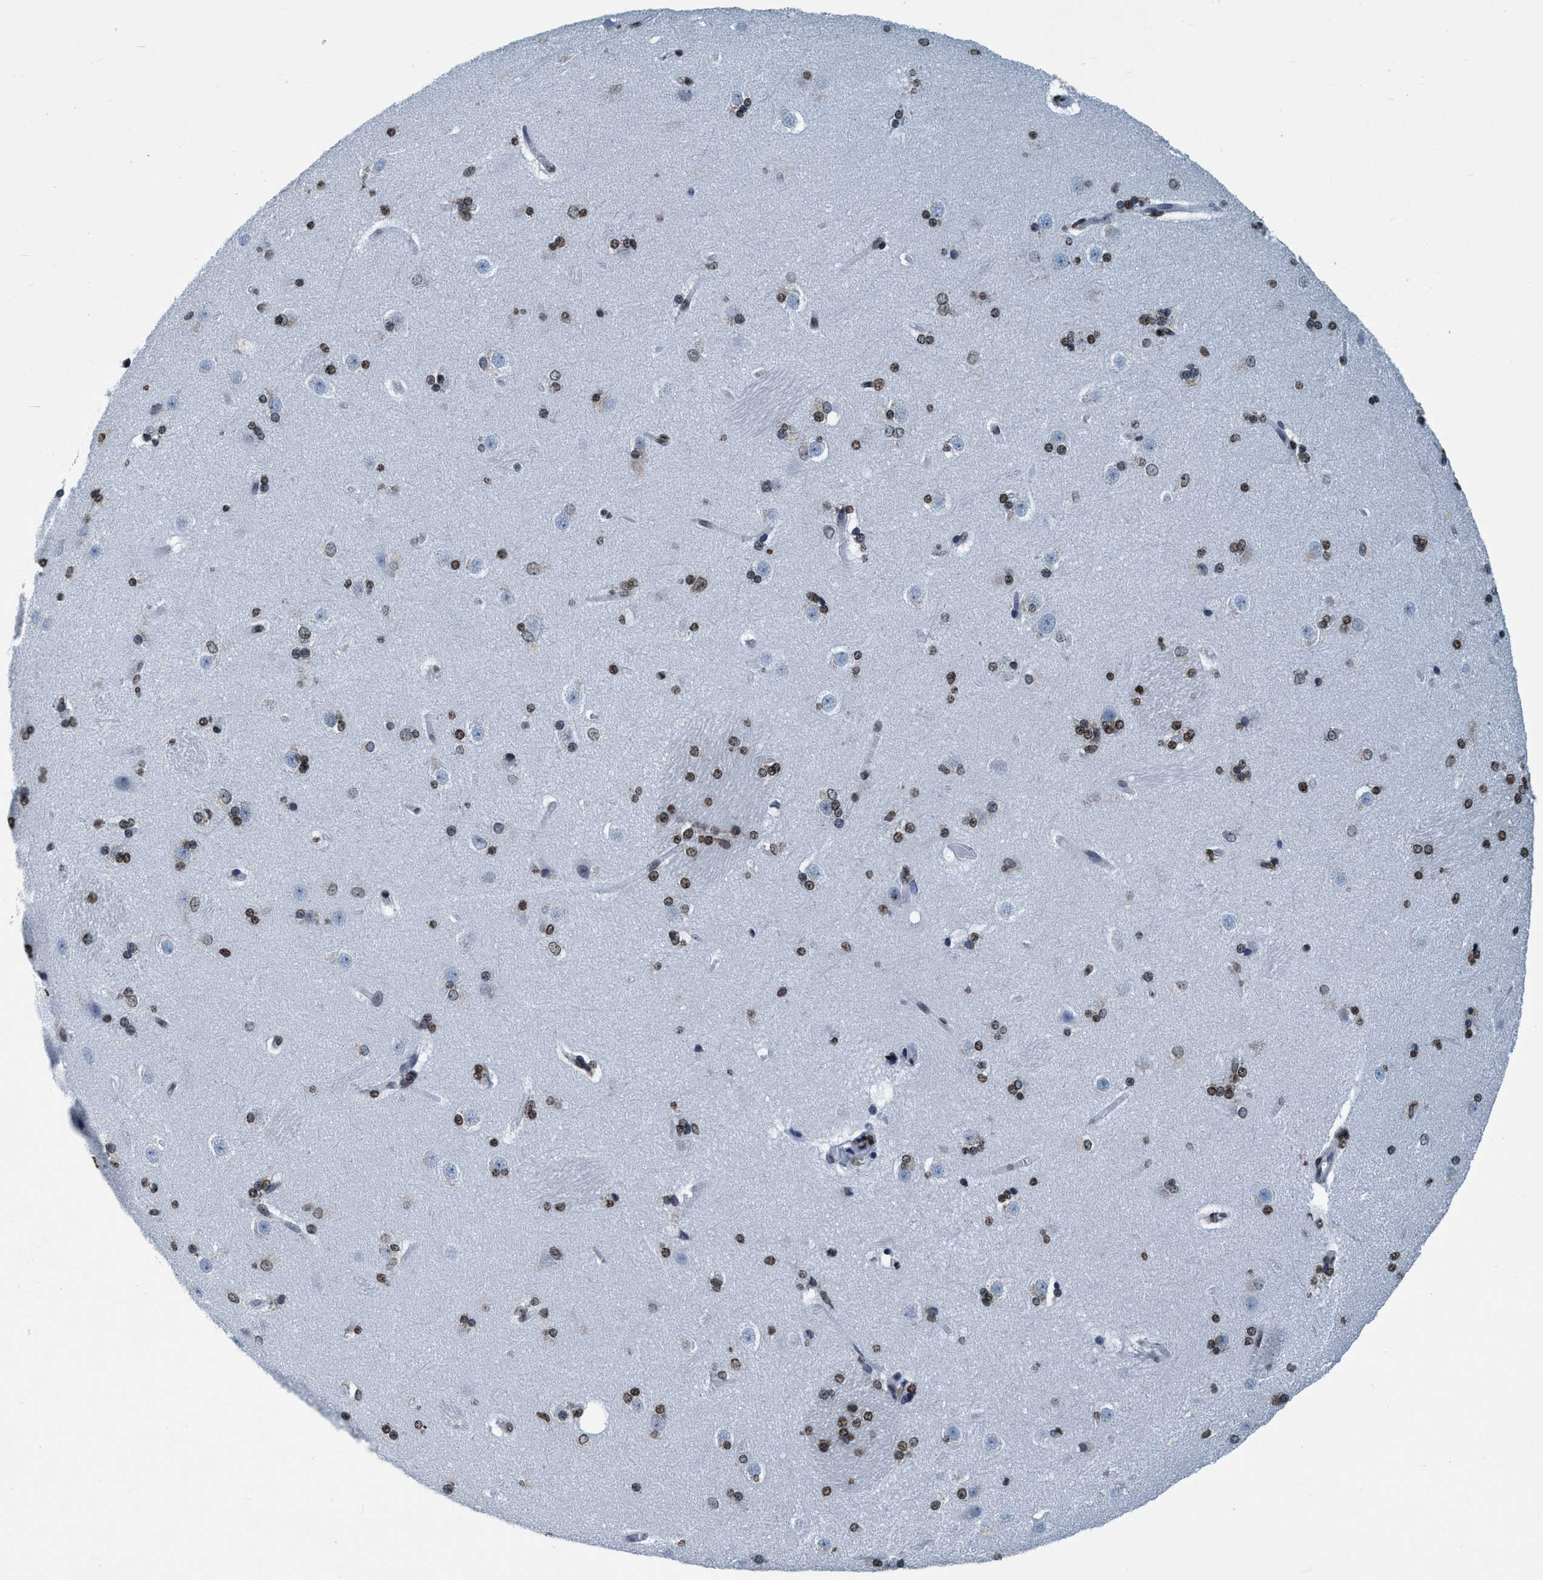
{"staining": {"intensity": "moderate", "quantity": ">75%", "location": "nuclear"}, "tissue": "caudate", "cell_type": "Glial cells", "image_type": "normal", "snomed": [{"axis": "morphology", "description": "Normal tissue, NOS"}, {"axis": "topography", "description": "Lateral ventricle wall"}], "caption": "Protein expression analysis of normal caudate demonstrates moderate nuclear positivity in about >75% of glial cells. (DAB IHC with brightfield microscopy, high magnification).", "gene": "CCNE2", "patient": {"sex": "female", "age": 19}}